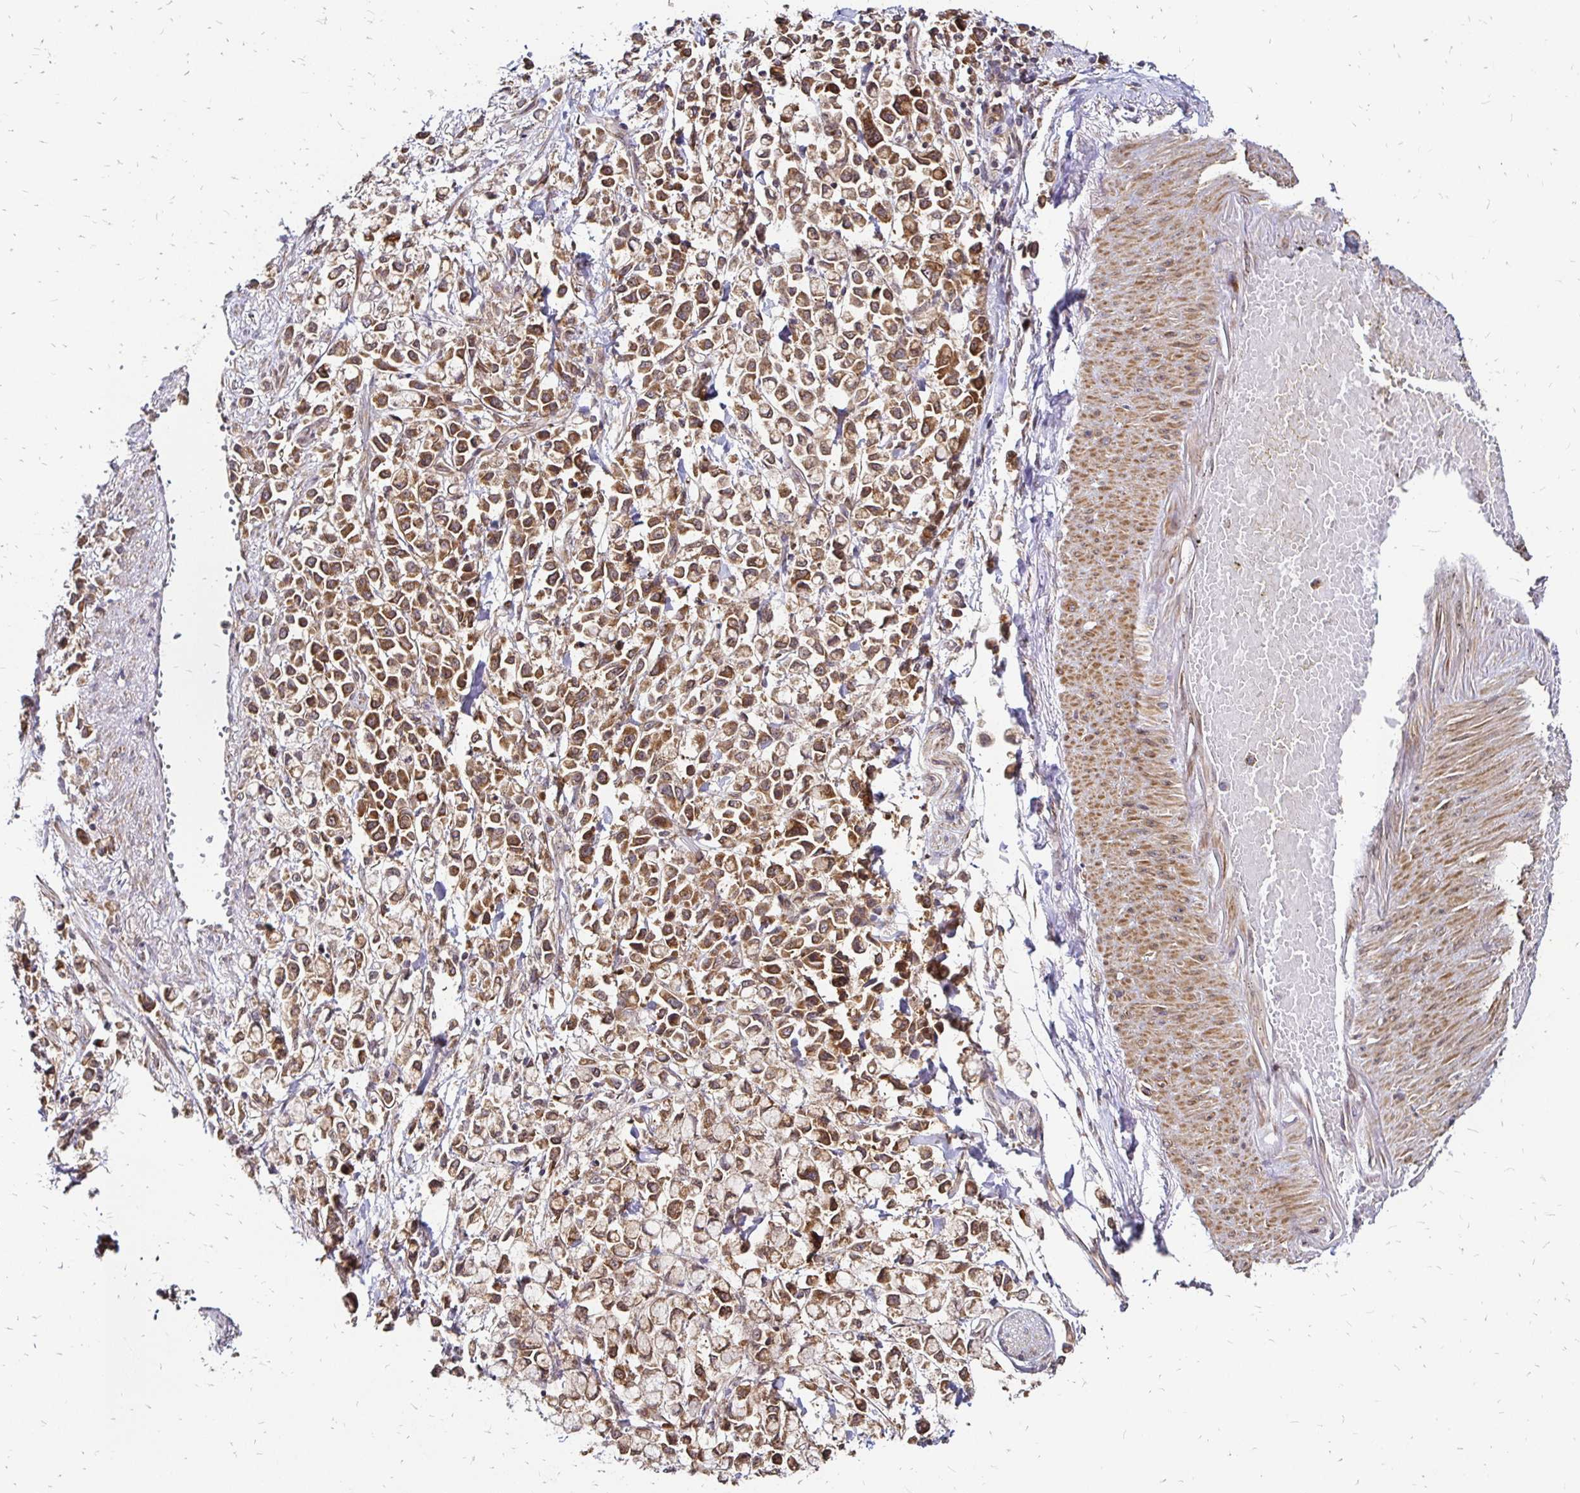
{"staining": {"intensity": "moderate", "quantity": ">75%", "location": "cytoplasmic/membranous"}, "tissue": "stomach cancer", "cell_type": "Tumor cells", "image_type": "cancer", "snomed": [{"axis": "morphology", "description": "Adenocarcinoma, NOS"}, {"axis": "topography", "description": "Stomach"}], "caption": "High-magnification brightfield microscopy of stomach cancer stained with DAB (brown) and counterstained with hematoxylin (blue). tumor cells exhibit moderate cytoplasmic/membranous positivity is present in about>75% of cells. (DAB (3,3'-diaminobenzidine) = brown stain, brightfield microscopy at high magnification).", "gene": "ZW10", "patient": {"sex": "female", "age": 81}}